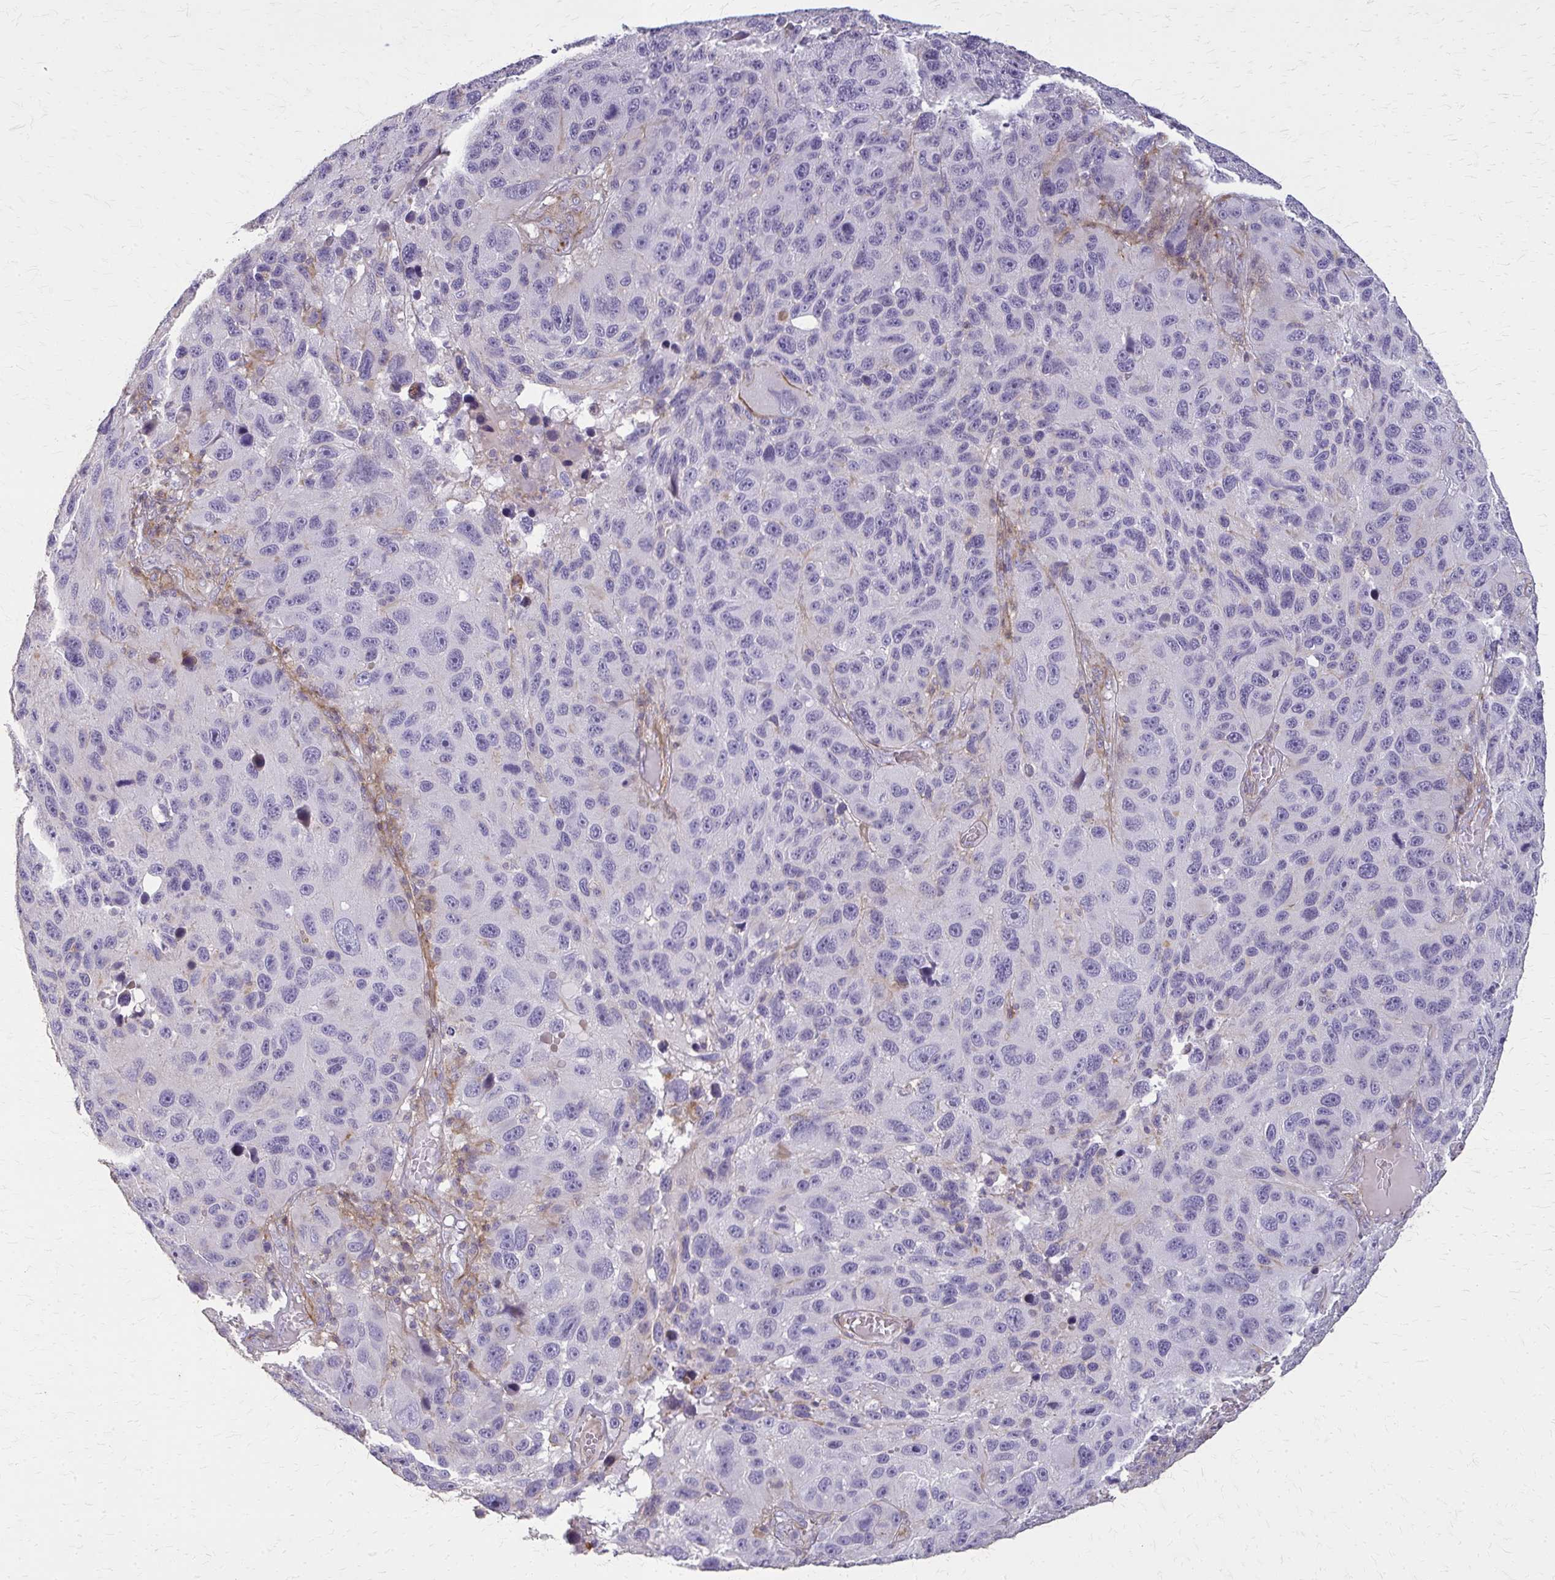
{"staining": {"intensity": "negative", "quantity": "none", "location": "none"}, "tissue": "melanoma", "cell_type": "Tumor cells", "image_type": "cancer", "snomed": [{"axis": "morphology", "description": "Malignant melanoma, NOS"}, {"axis": "topography", "description": "Skin"}], "caption": "Immunohistochemistry (IHC) micrograph of neoplastic tissue: human melanoma stained with DAB (3,3'-diaminobenzidine) displays no significant protein positivity in tumor cells.", "gene": "TENM4", "patient": {"sex": "male", "age": 53}}